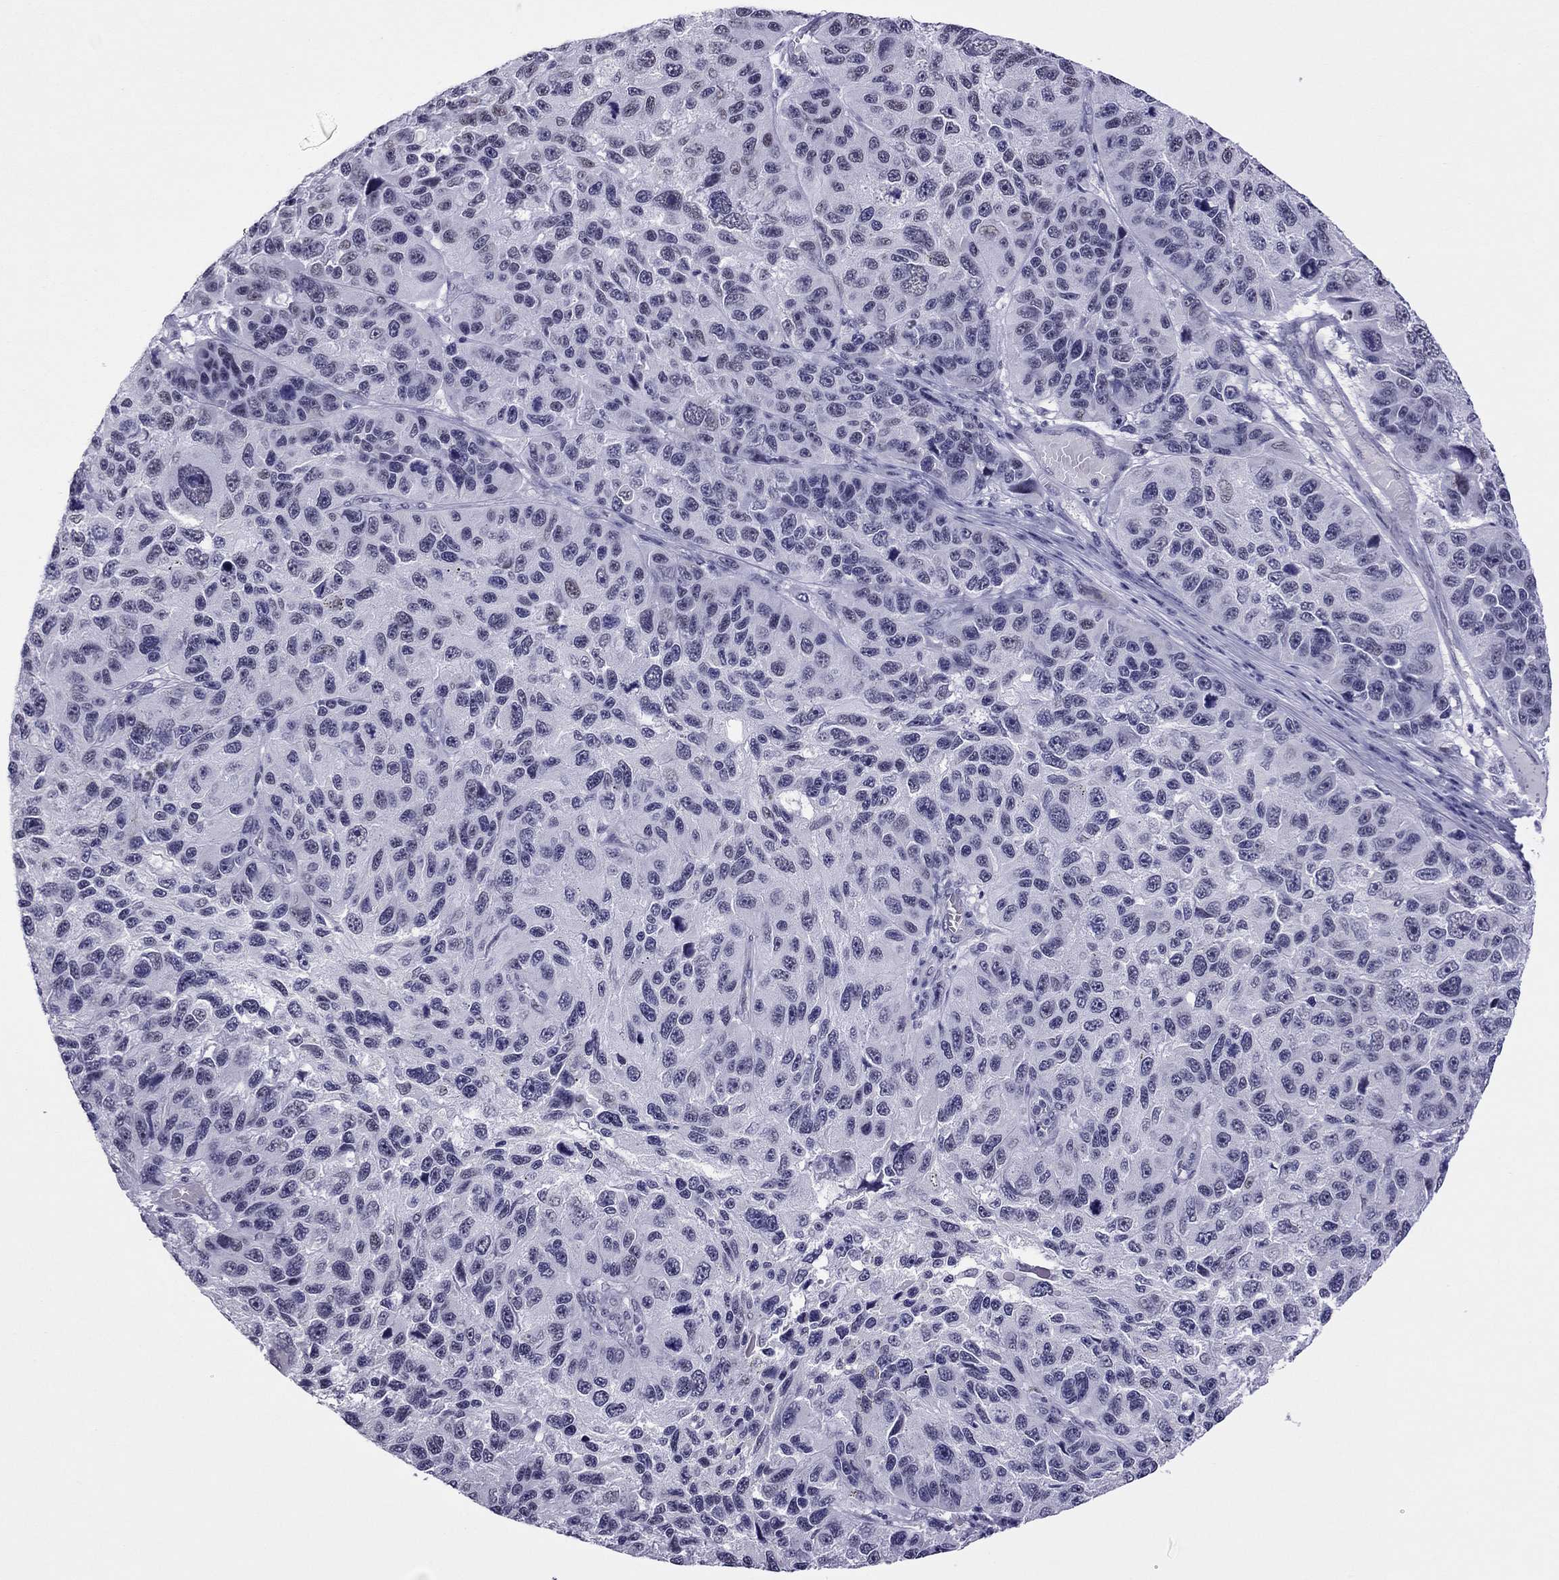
{"staining": {"intensity": "negative", "quantity": "none", "location": "none"}, "tissue": "melanoma", "cell_type": "Tumor cells", "image_type": "cancer", "snomed": [{"axis": "morphology", "description": "Malignant melanoma, NOS"}, {"axis": "topography", "description": "Skin"}], "caption": "Tumor cells show no significant staining in malignant melanoma. (DAB (3,3'-diaminobenzidine) immunohistochemistry (IHC) visualized using brightfield microscopy, high magnification).", "gene": "ZNF646", "patient": {"sex": "male", "age": 53}}